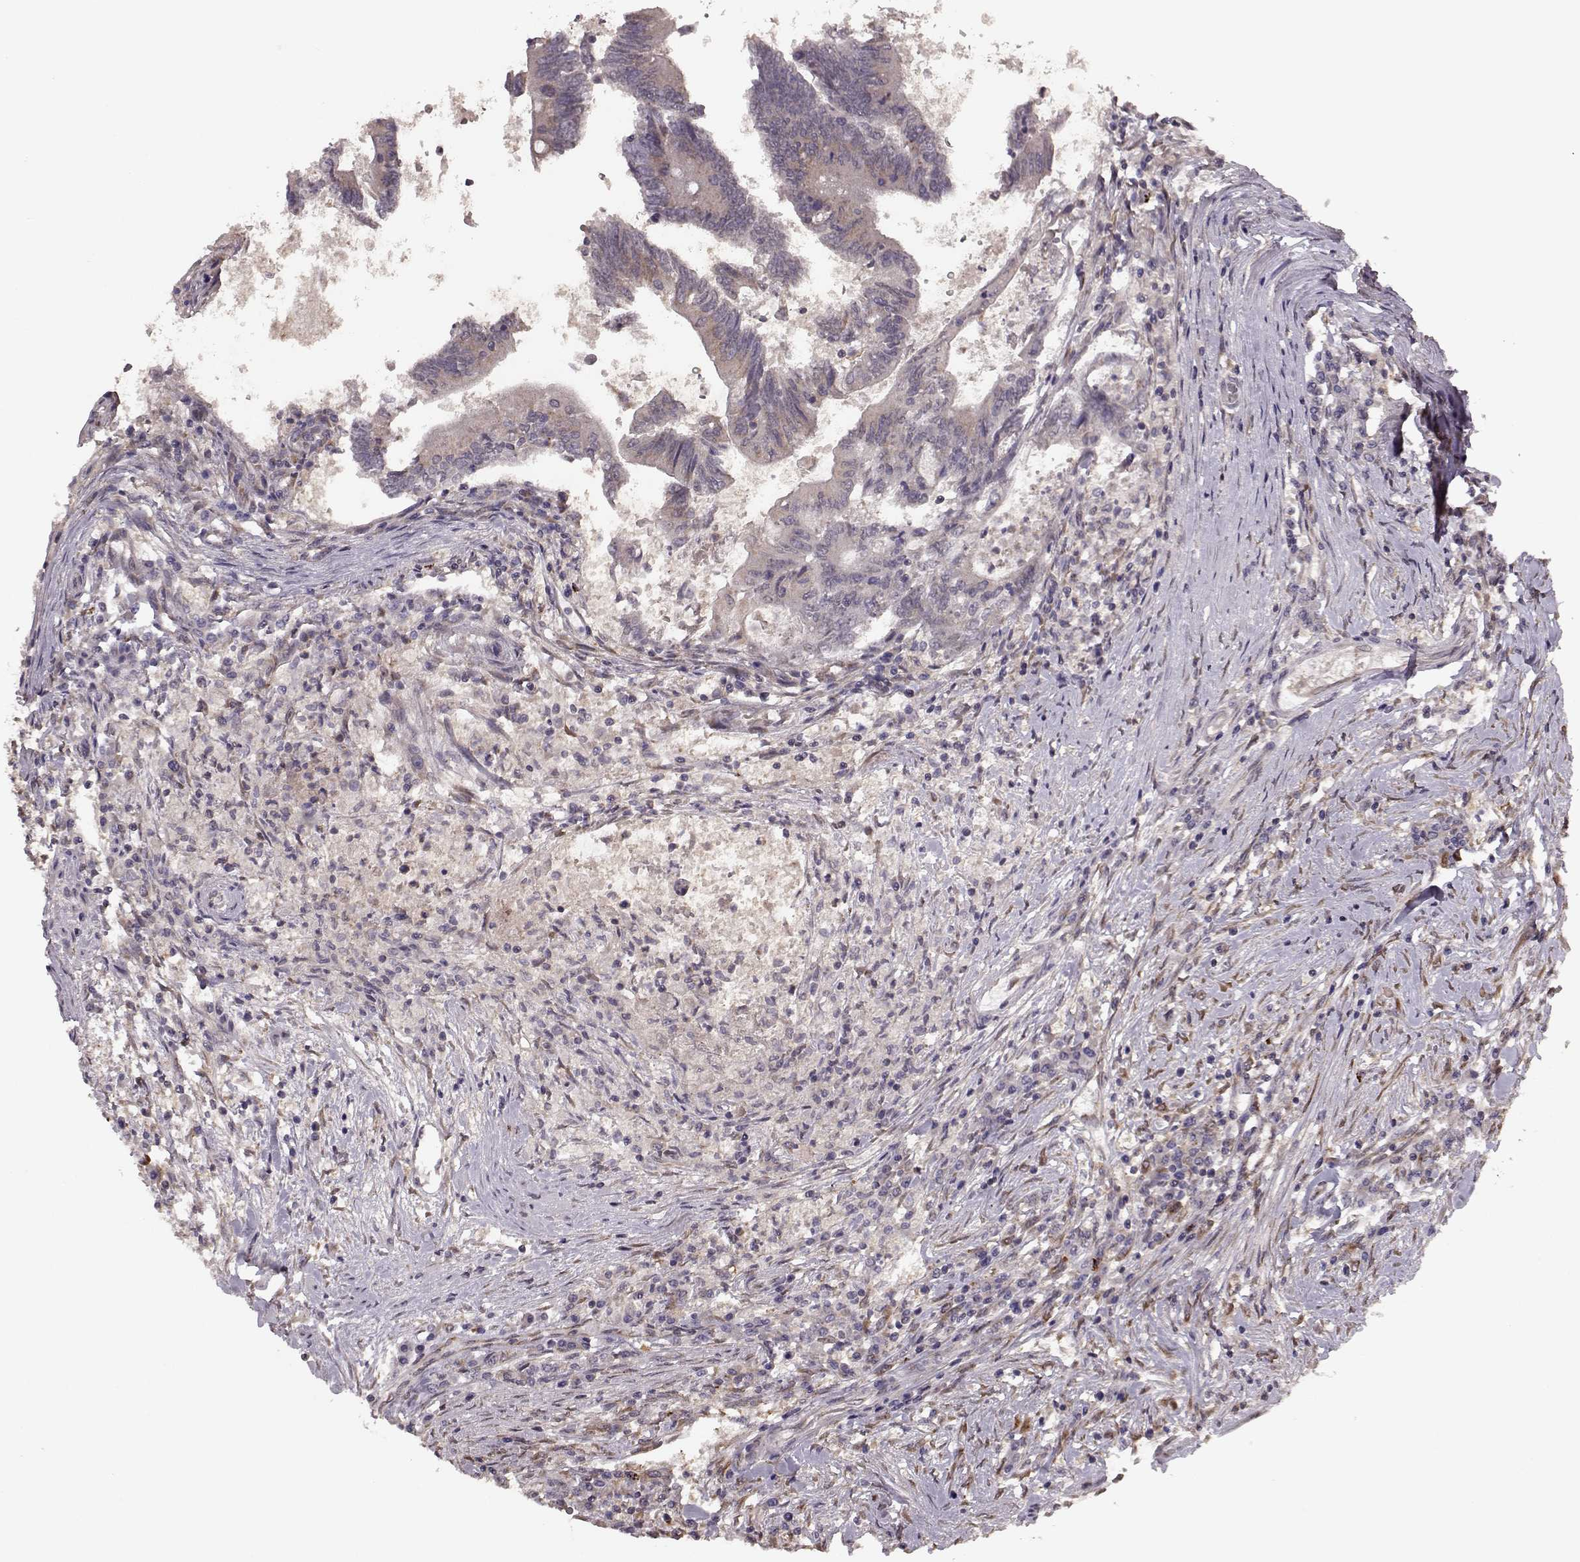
{"staining": {"intensity": "weak", "quantity": "25%-75%", "location": "cytoplasmic/membranous"}, "tissue": "colorectal cancer", "cell_type": "Tumor cells", "image_type": "cancer", "snomed": [{"axis": "morphology", "description": "Adenocarcinoma, NOS"}, {"axis": "topography", "description": "Colon"}], "caption": "Tumor cells display low levels of weak cytoplasmic/membranous positivity in about 25%-75% of cells in colorectal cancer.", "gene": "YIPF5", "patient": {"sex": "female", "age": 70}}